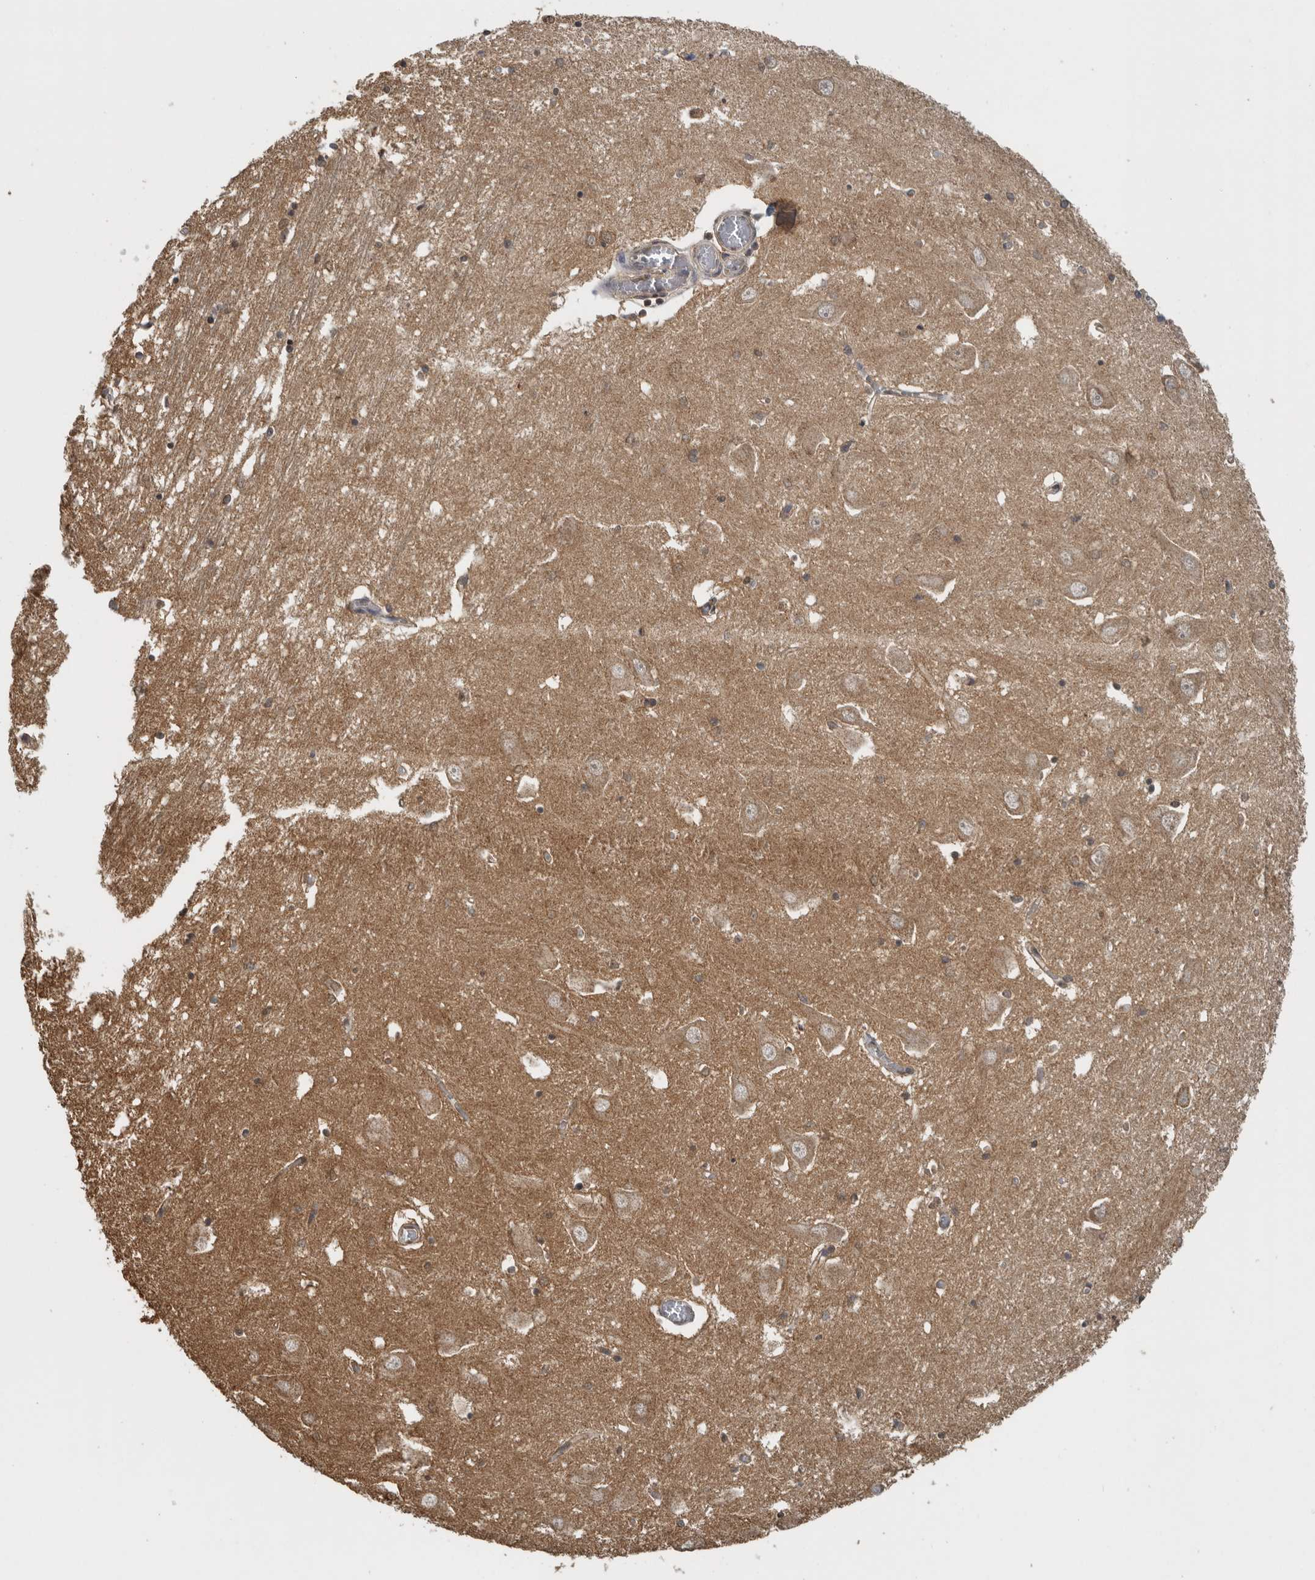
{"staining": {"intensity": "moderate", "quantity": "<25%", "location": "cytoplasmic/membranous"}, "tissue": "hippocampus", "cell_type": "Glial cells", "image_type": "normal", "snomed": [{"axis": "morphology", "description": "Normal tissue, NOS"}, {"axis": "topography", "description": "Hippocampus"}], "caption": "Immunohistochemistry (IHC) of unremarkable hippocampus exhibits low levels of moderate cytoplasmic/membranous expression in about <25% of glial cells.", "gene": "AFAP1", "patient": {"sex": "male", "age": 70}}